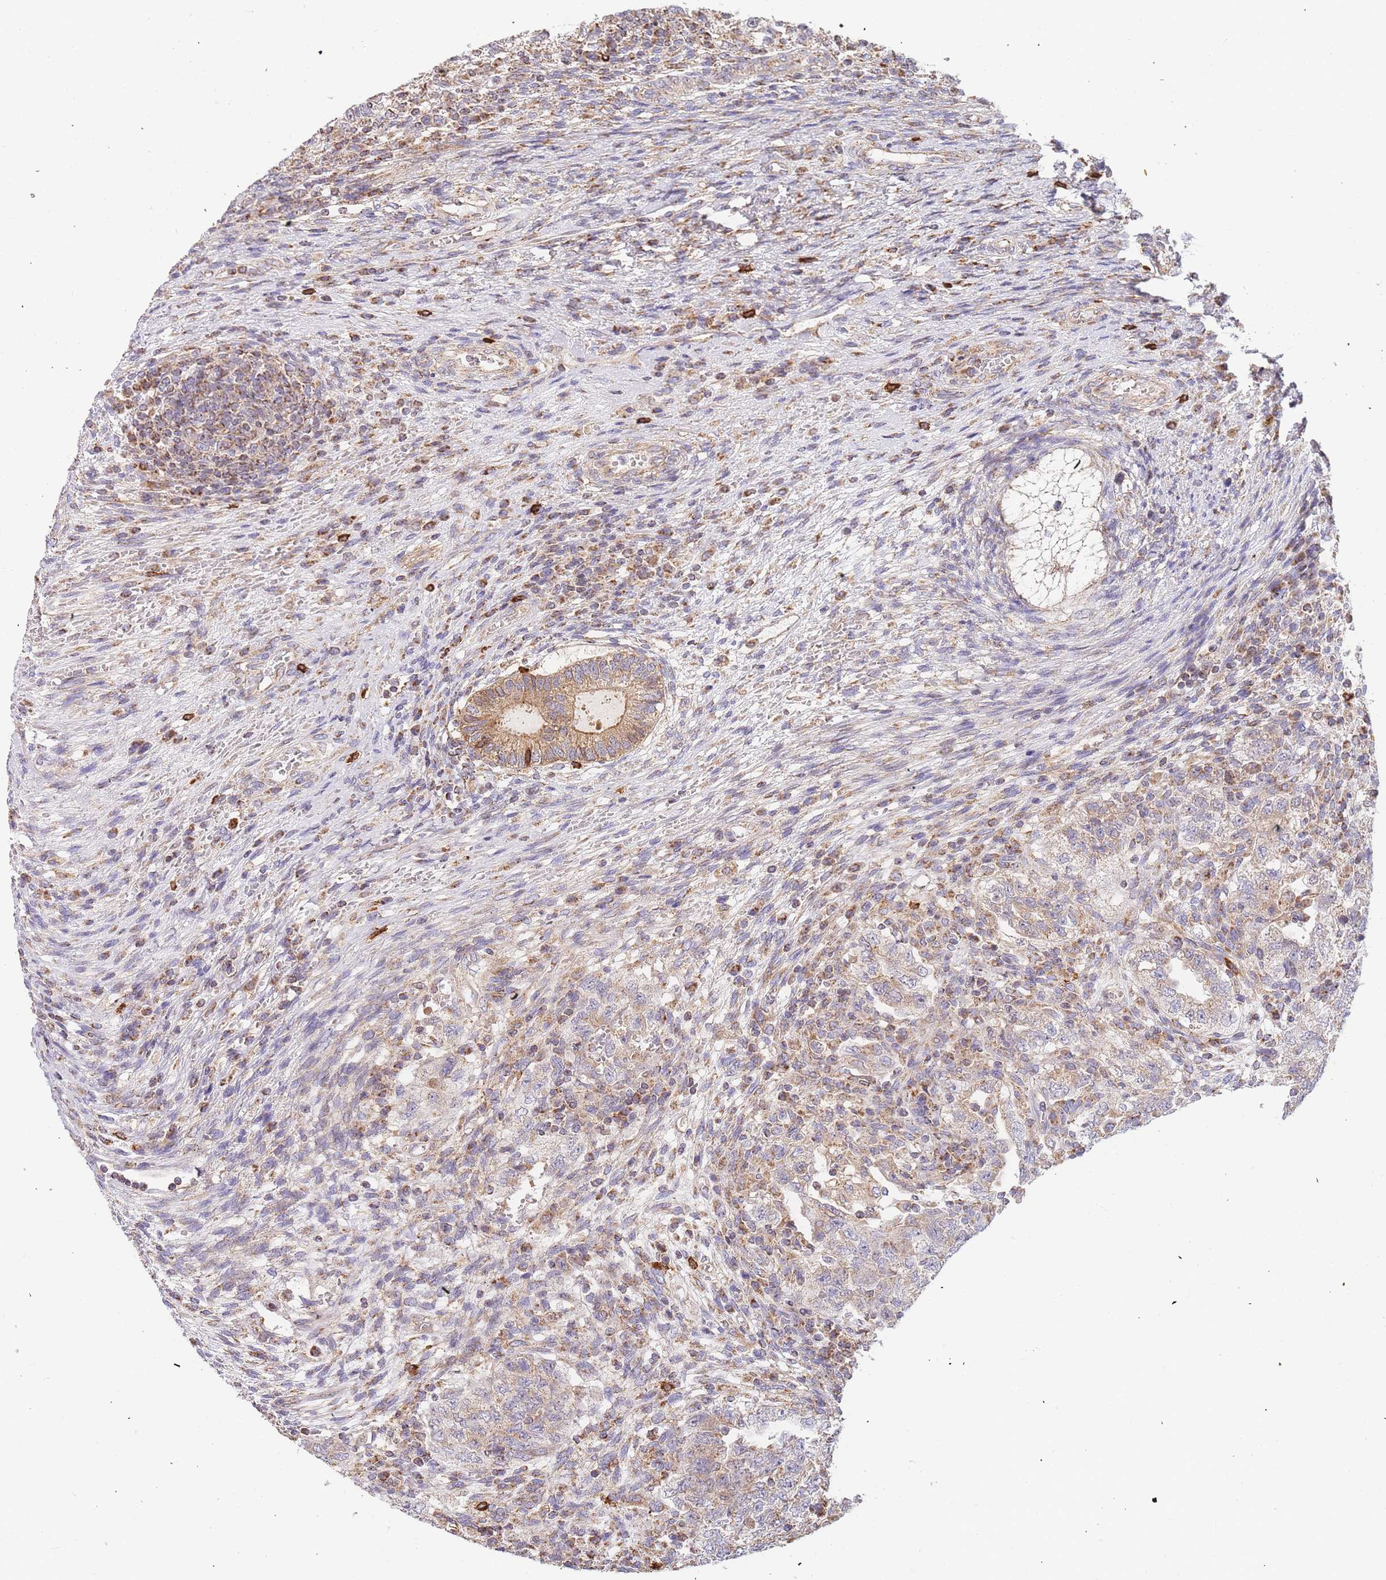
{"staining": {"intensity": "moderate", "quantity": "25%-75%", "location": "cytoplasmic/membranous"}, "tissue": "testis cancer", "cell_type": "Tumor cells", "image_type": "cancer", "snomed": [{"axis": "morphology", "description": "Carcinoma, Embryonal, NOS"}, {"axis": "topography", "description": "Testis"}], "caption": "Testis cancer (embryonal carcinoma) stained with a brown dye demonstrates moderate cytoplasmic/membranous positive positivity in approximately 25%-75% of tumor cells.", "gene": "ADCY9", "patient": {"sex": "male", "age": 26}}